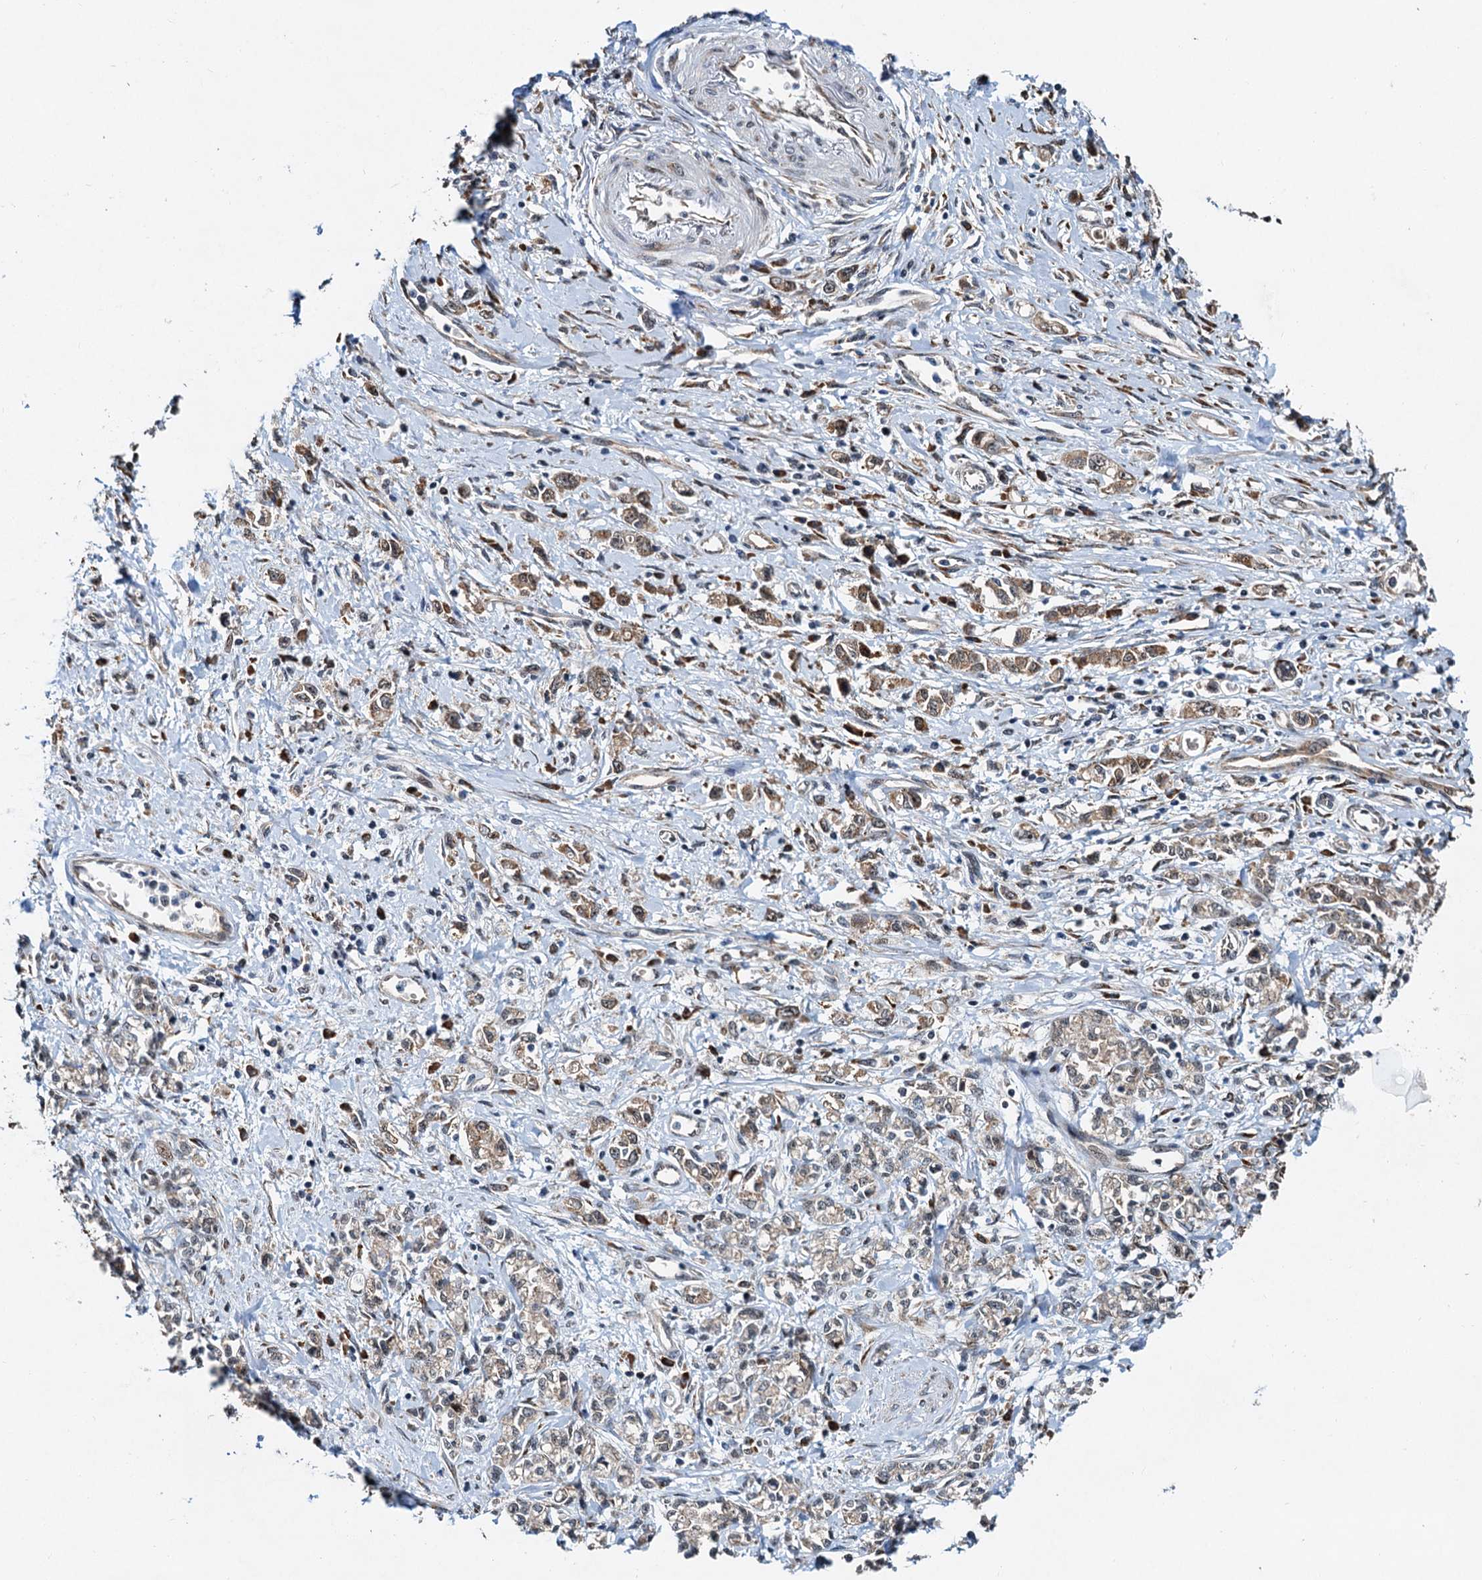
{"staining": {"intensity": "moderate", "quantity": ">75%", "location": "cytoplasmic/membranous"}, "tissue": "stomach cancer", "cell_type": "Tumor cells", "image_type": "cancer", "snomed": [{"axis": "morphology", "description": "Adenocarcinoma, NOS"}, {"axis": "topography", "description": "Stomach"}], "caption": "The histopathology image displays immunohistochemical staining of stomach cancer. There is moderate cytoplasmic/membranous expression is appreciated in approximately >75% of tumor cells. (IHC, brightfield microscopy, high magnification).", "gene": "DNAJC21", "patient": {"sex": "female", "age": 76}}